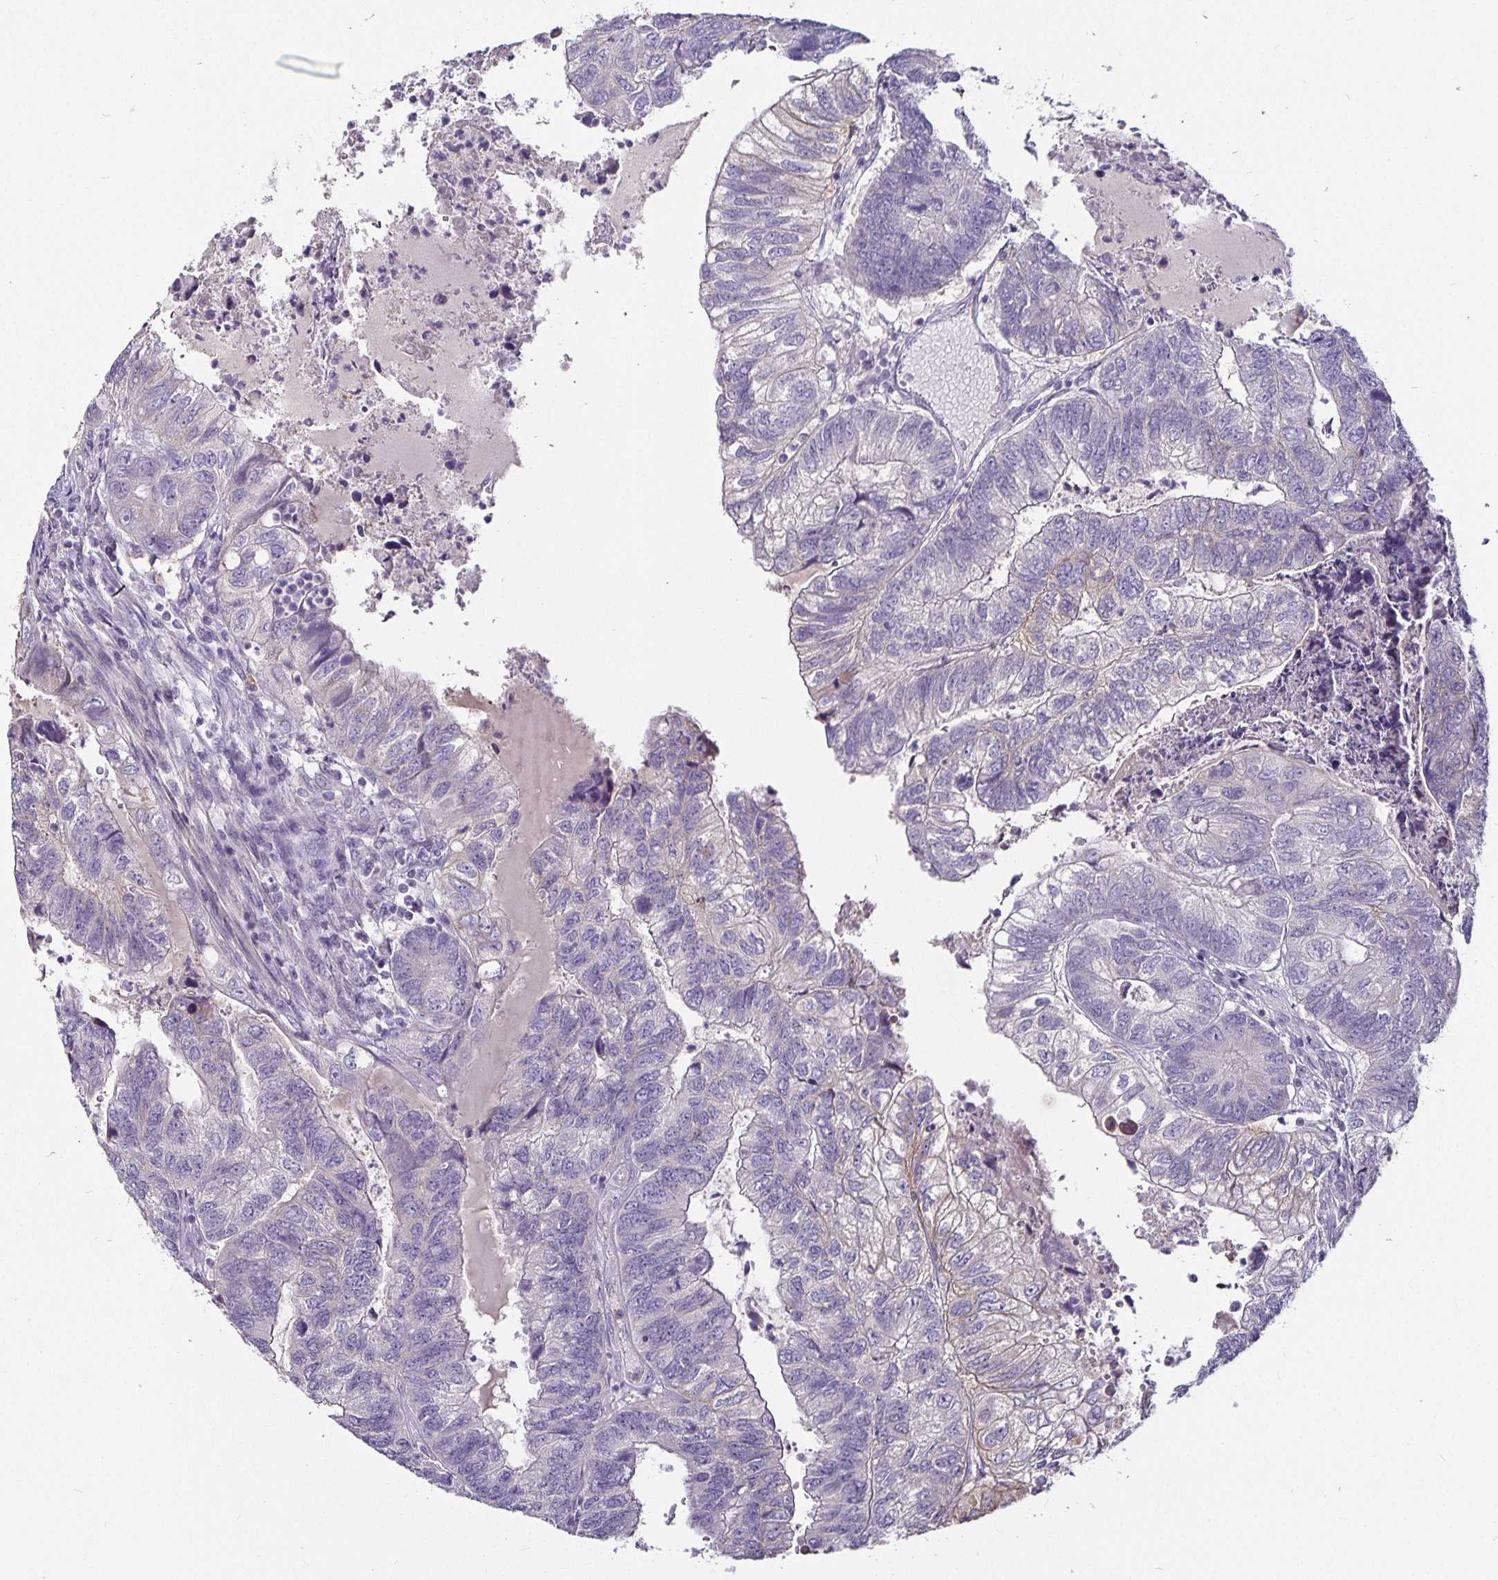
{"staining": {"intensity": "negative", "quantity": "none", "location": "none"}, "tissue": "colorectal cancer", "cell_type": "Tumor cells", "image_type": "cancer", "snomed": [{"axis": "morphology", "description": "Adenocarcinoma, NOS"}, {"axis": "topography", "description": "Colon"}], "caption": "IHC of colorectal cancer (adenocarcinoma) shows no expression in tumor cells.", "gene": "CA12", "patient": {"sex": "female", "age": 67}}